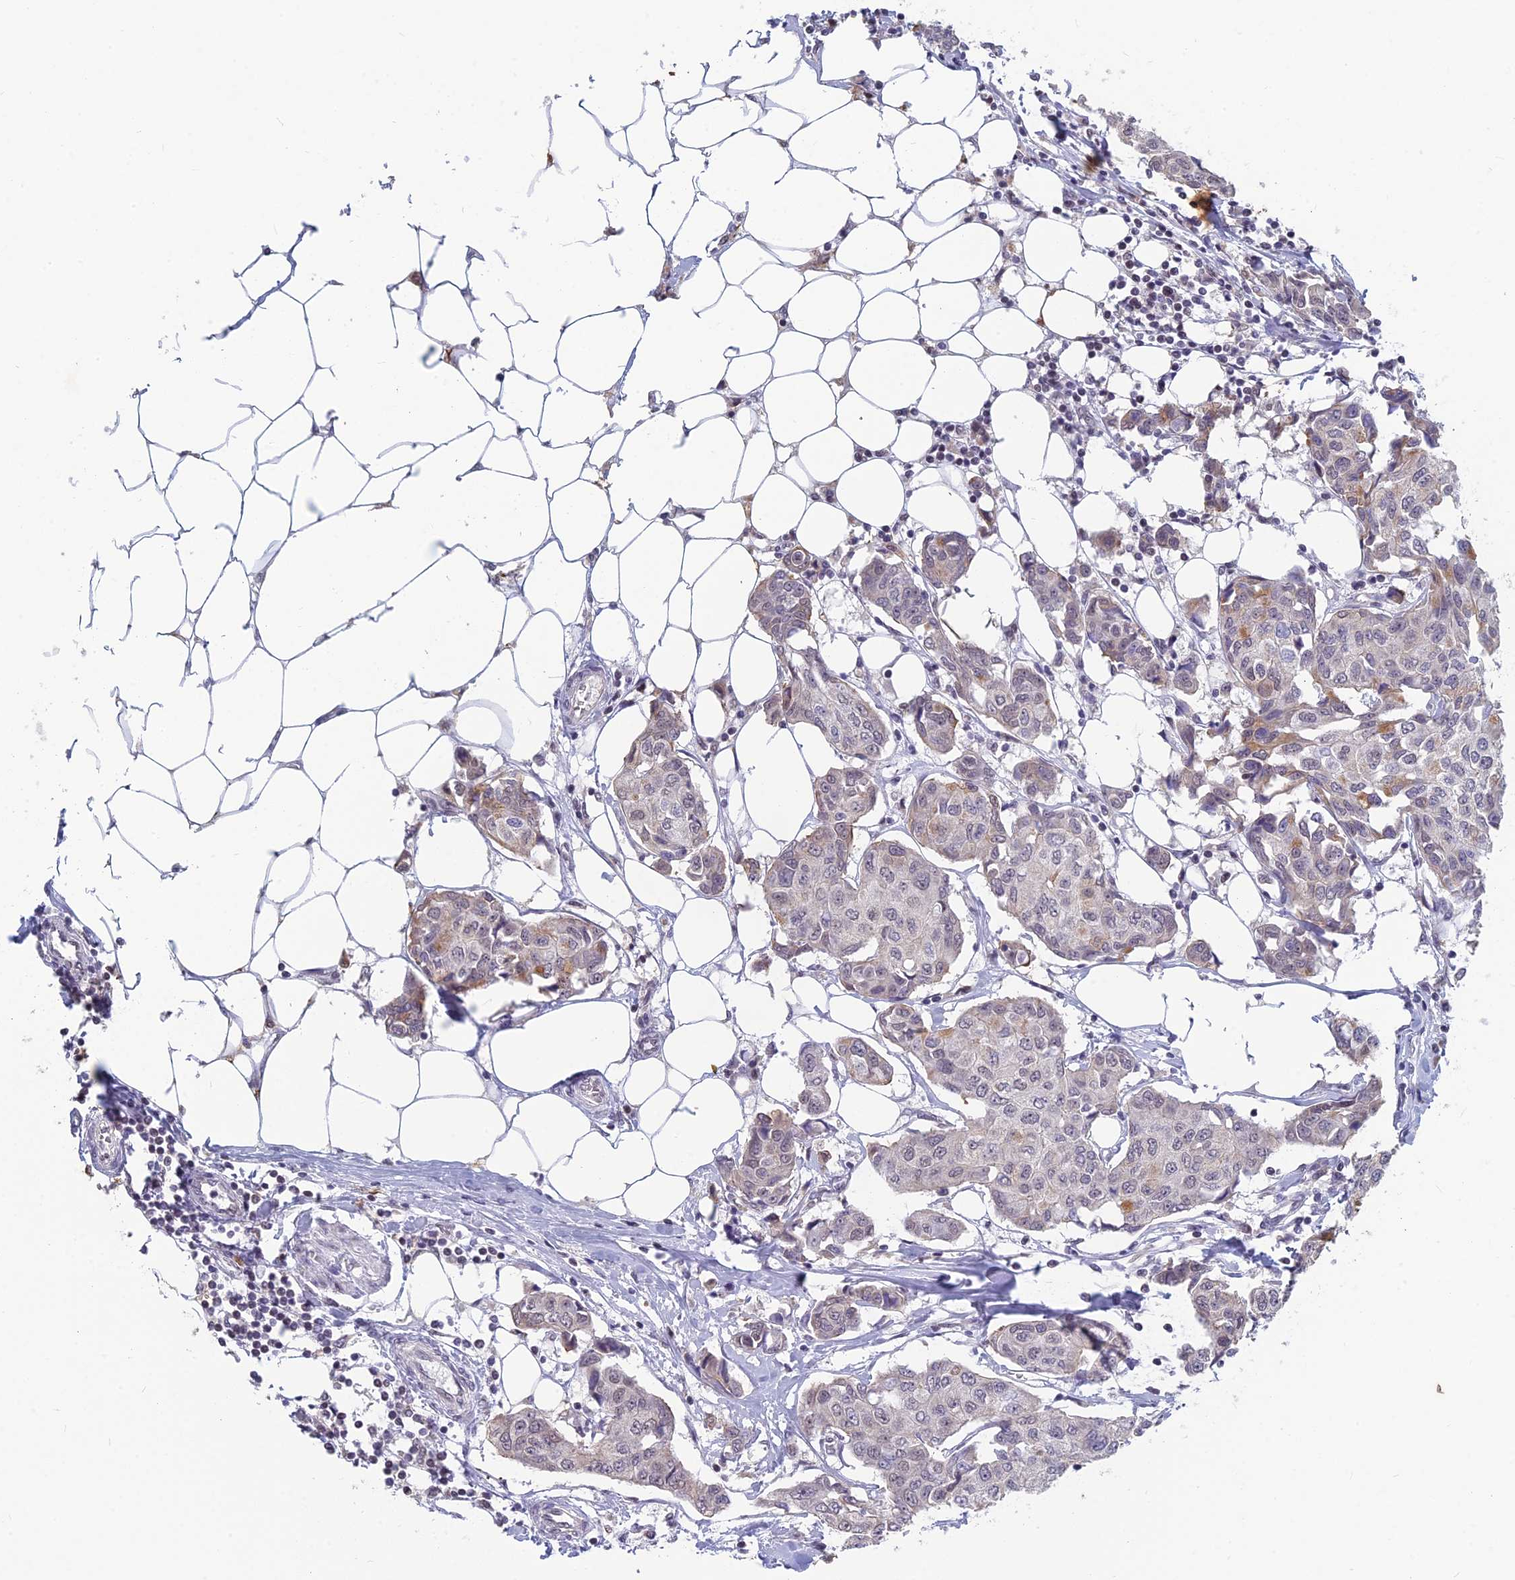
{"staining": {"intensity": "weak", "quantity": "<25%", "location": "cytoplasmic/membranous,nuclear"}, "tissue": "breast cancer", "cell_type": "Tumor cells", "image_type": "cancer", "snomed": [{"axis": "morphology", "description": "Duct carcinoma"}, {"axis": "topography", "description": "Breast"}], "caption": "An immunohistochemistry (IHC) image of breast cancer is shown. There is no staining in tumor cells of breast cancer.", "gene": "MT-CO3", "patient": {"sex": "female", "age": 80}}